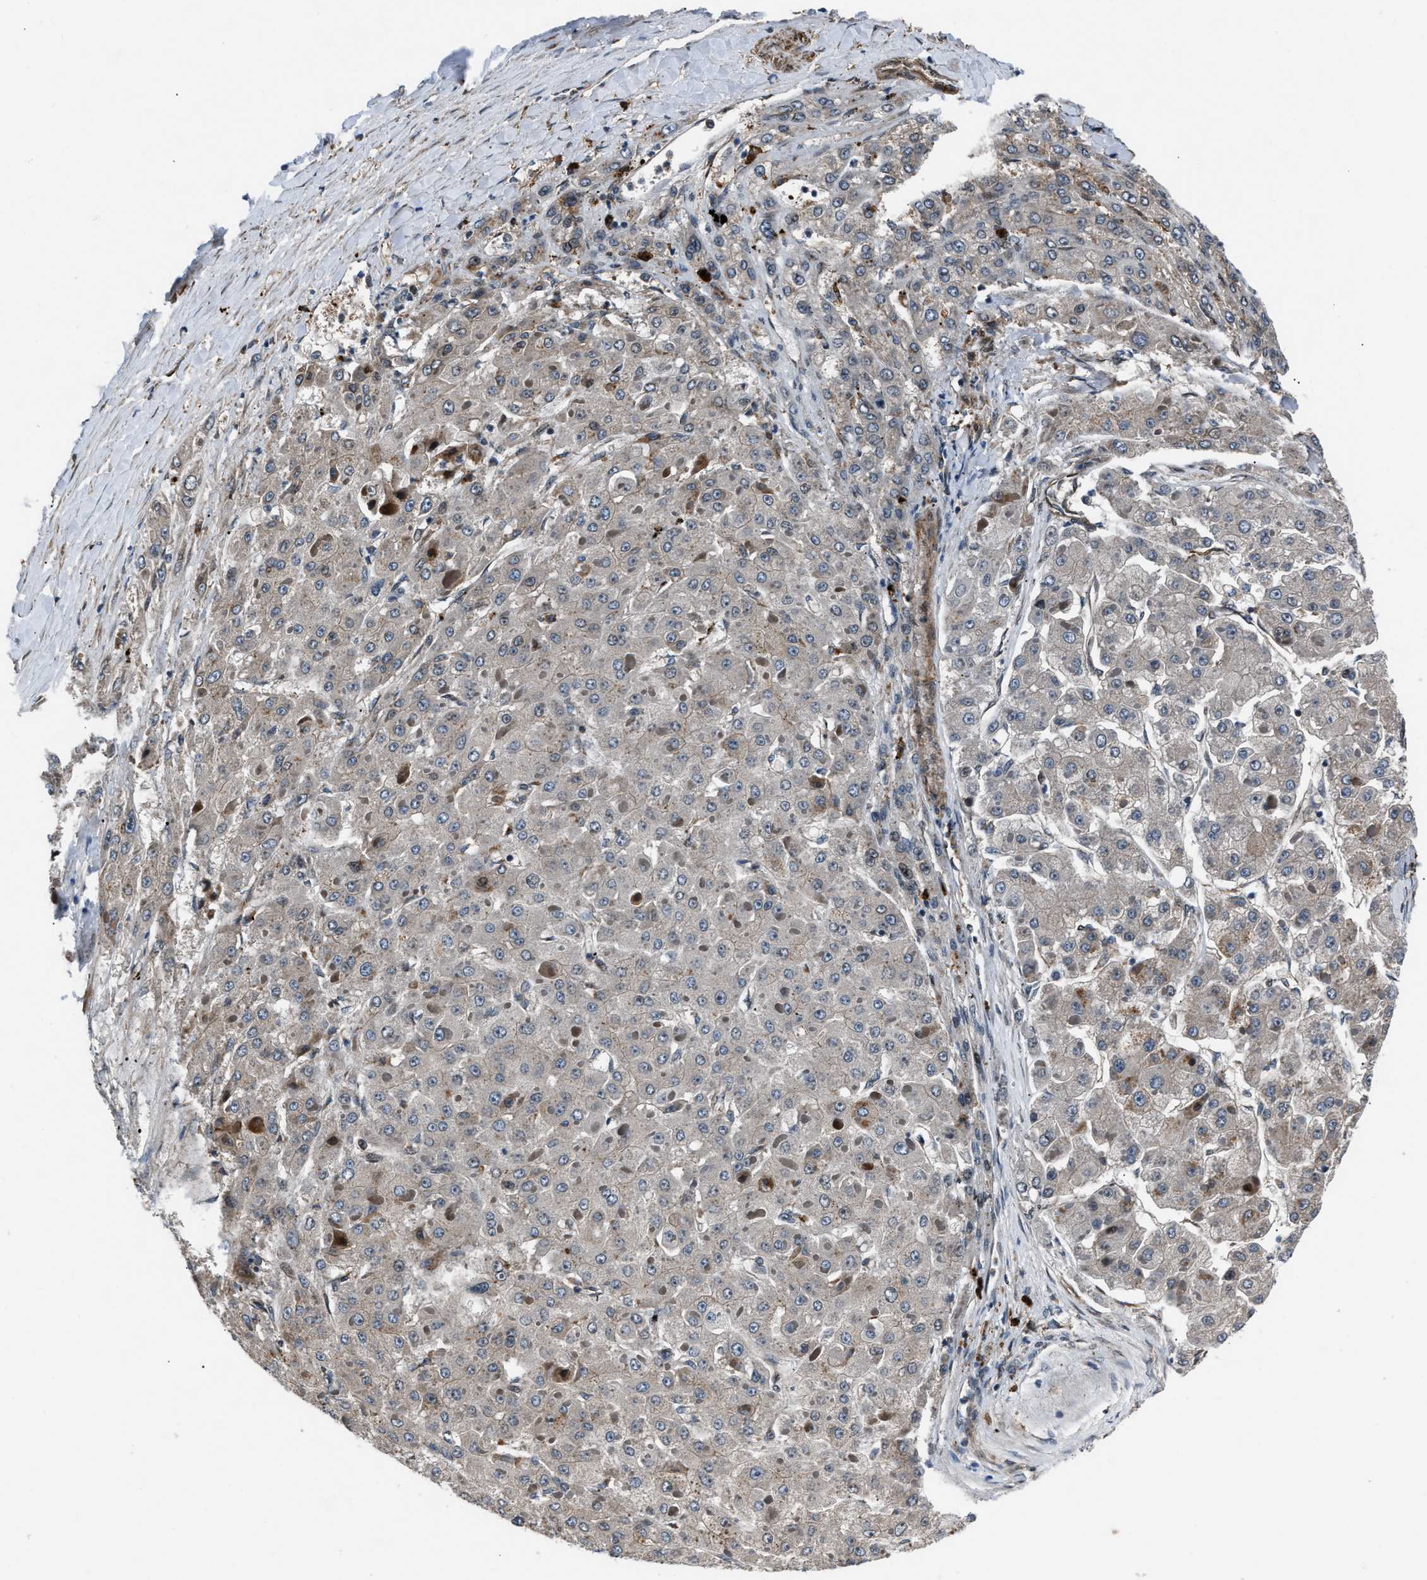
{"staining": {"intensity": "moderate", "quantity": "<25%", "location": "cytoplasmic/membranous"}, "tissue": "liver cancer", "cell_type": "Tumor cells", "image_type": "cancer", "snomed": [{"axis": "morphology", "description": "Carcinoma, Hepatocellular, NOS"}, {"axis": "topography", "description": "Liver"}], "caption": "Protein staining demonstrates moderate cytoplasmic/membranous positivity in approximately <25% of tumor cells in liver cancer (hepatocellular carcinoma).", "gene": "DYNC2I1", "patient": {"sex": "female", "age": 73}}